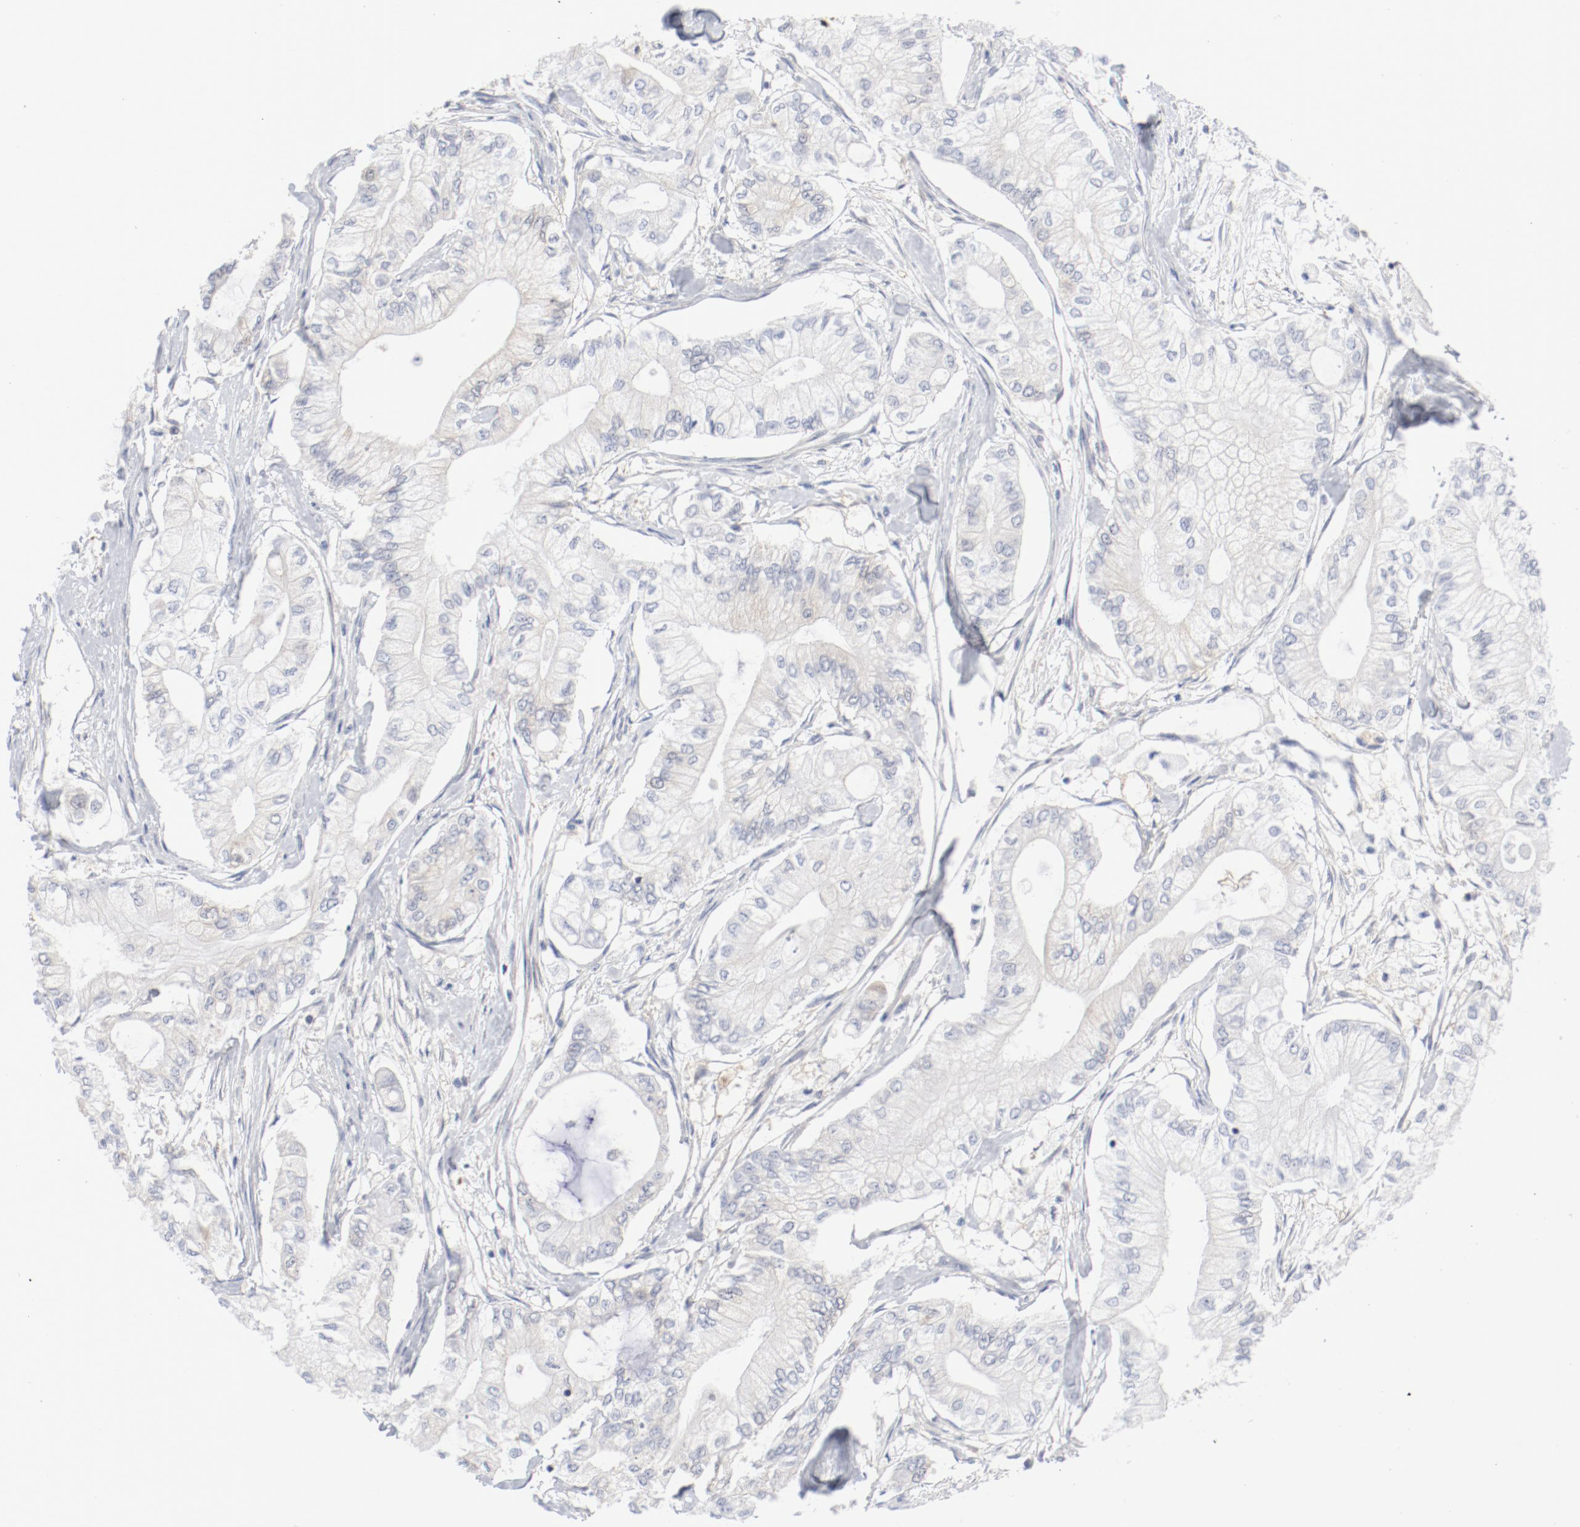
{"staining": {"intensity": "negative", "quantity": "none", "location": "none"}, "tissue": "pancreatic cancer", "cell_type": "Tumor cells", "image_type": "cancer", "snomed": [{"axis": "morphology", "description": "Adenocarcinoma, NOS"}, {"axis": "topography", "description": "Pancreas"}], "caption": "A high-resolution micrograph shows immunohistochemistry (IHC) staining of pancreatic cancer (adenocarcinoma), which demonstrates no significant positivity in tumor cells. (Brightfield microscopy of DAB (3,3'-diaminobenzidine) immunohistochemistry at high magnification).", "gene": "BAD", "patient": {"sex": "male", "age": 79}}